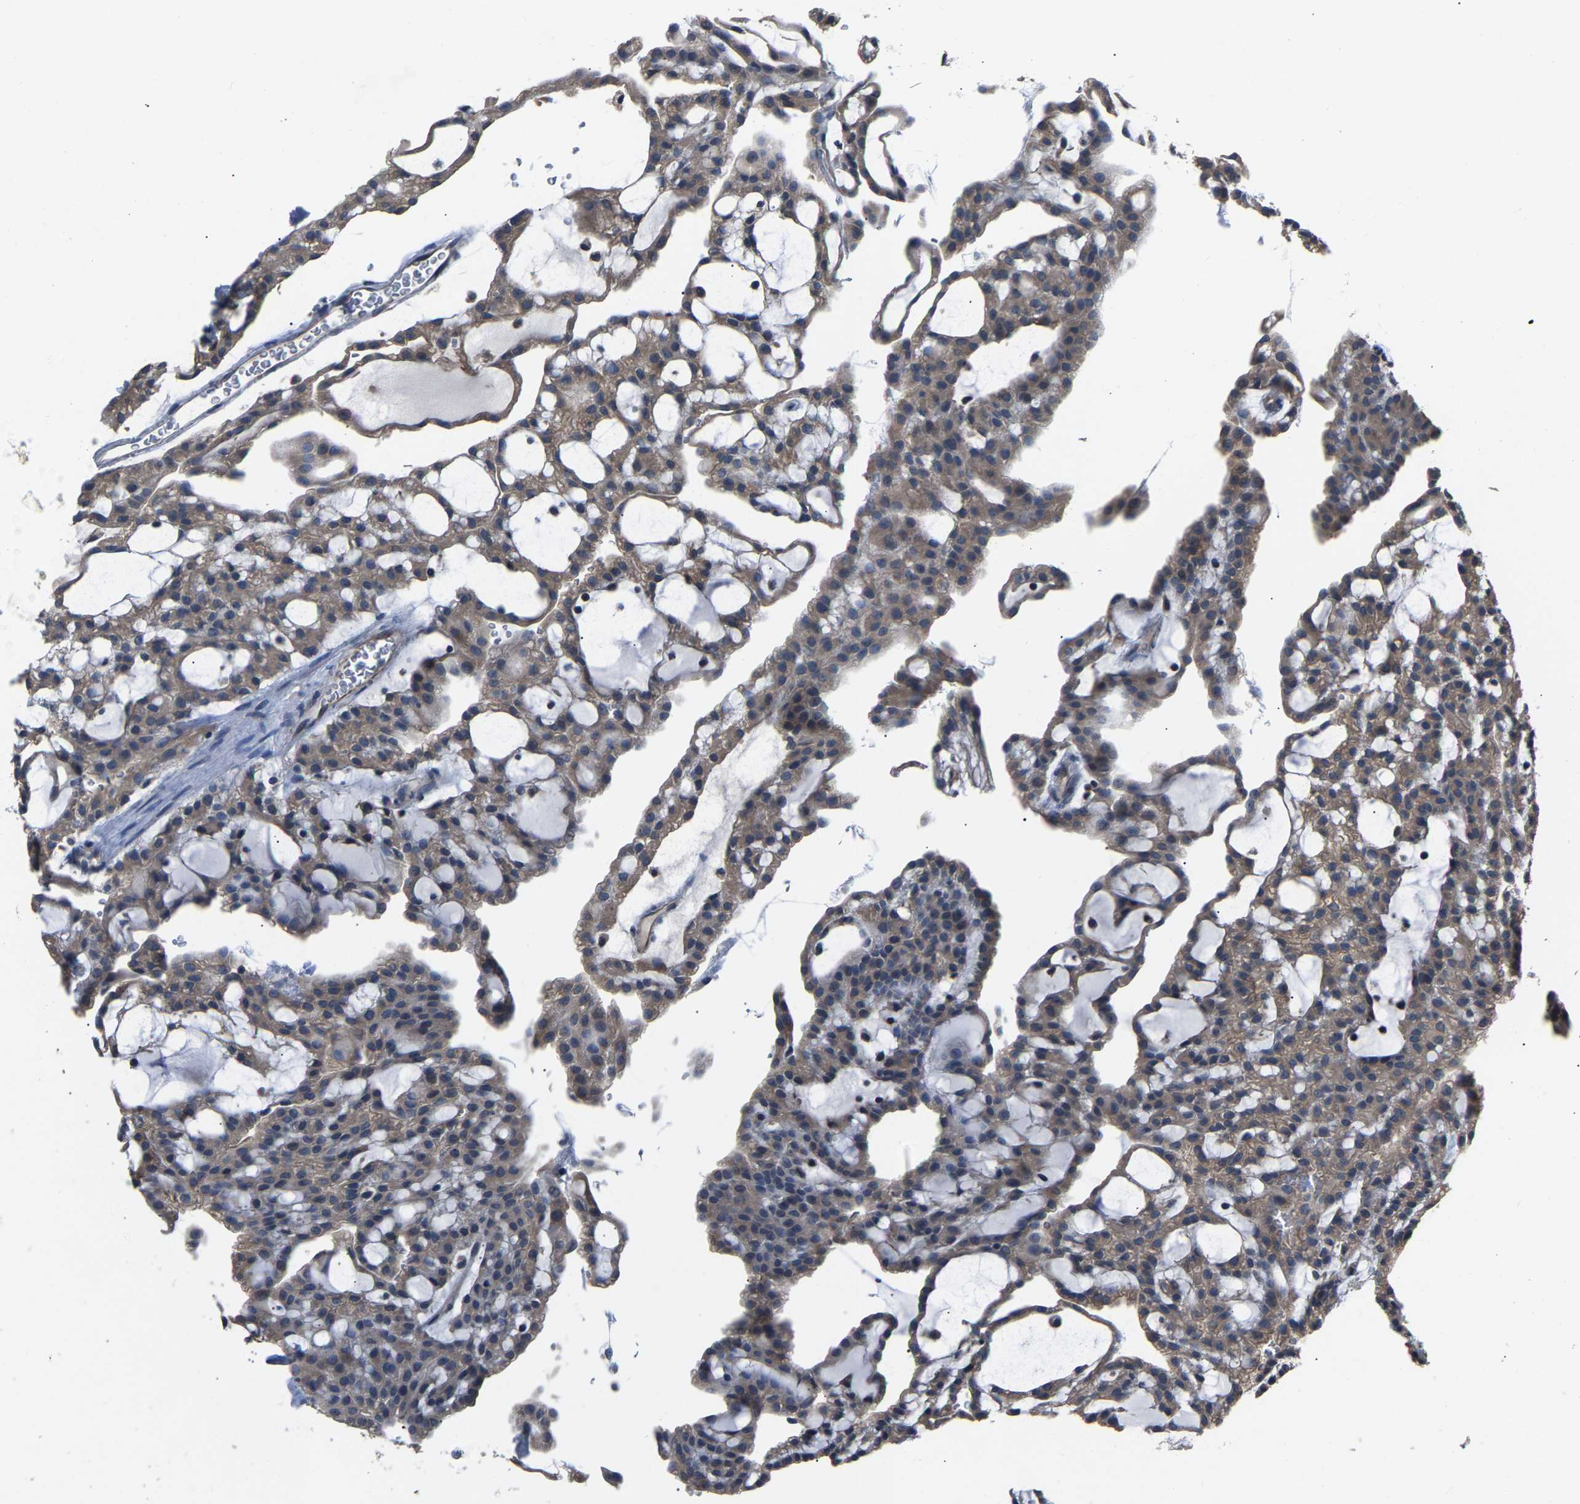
{"staining": {"intensity": "weak", "quantity": ">75%", "location": "cytoplasmic/membranous"}, "tissue": "renal cancer", "cell_type": "Tumor cells", "image_type": "cancer", "snomed": [{"axis": "morphology", "description": "Adenocarcinoma, NOS"}, {"axis": "topography", "description": "Kidney"}], "caption": "Protein staining demonstrates weak cytoplasmic/membranous expression in about >75% of tumor cells in renal cancer.", "gene": "ABCC9", "patient": {"sex": "male", "age": 63}}